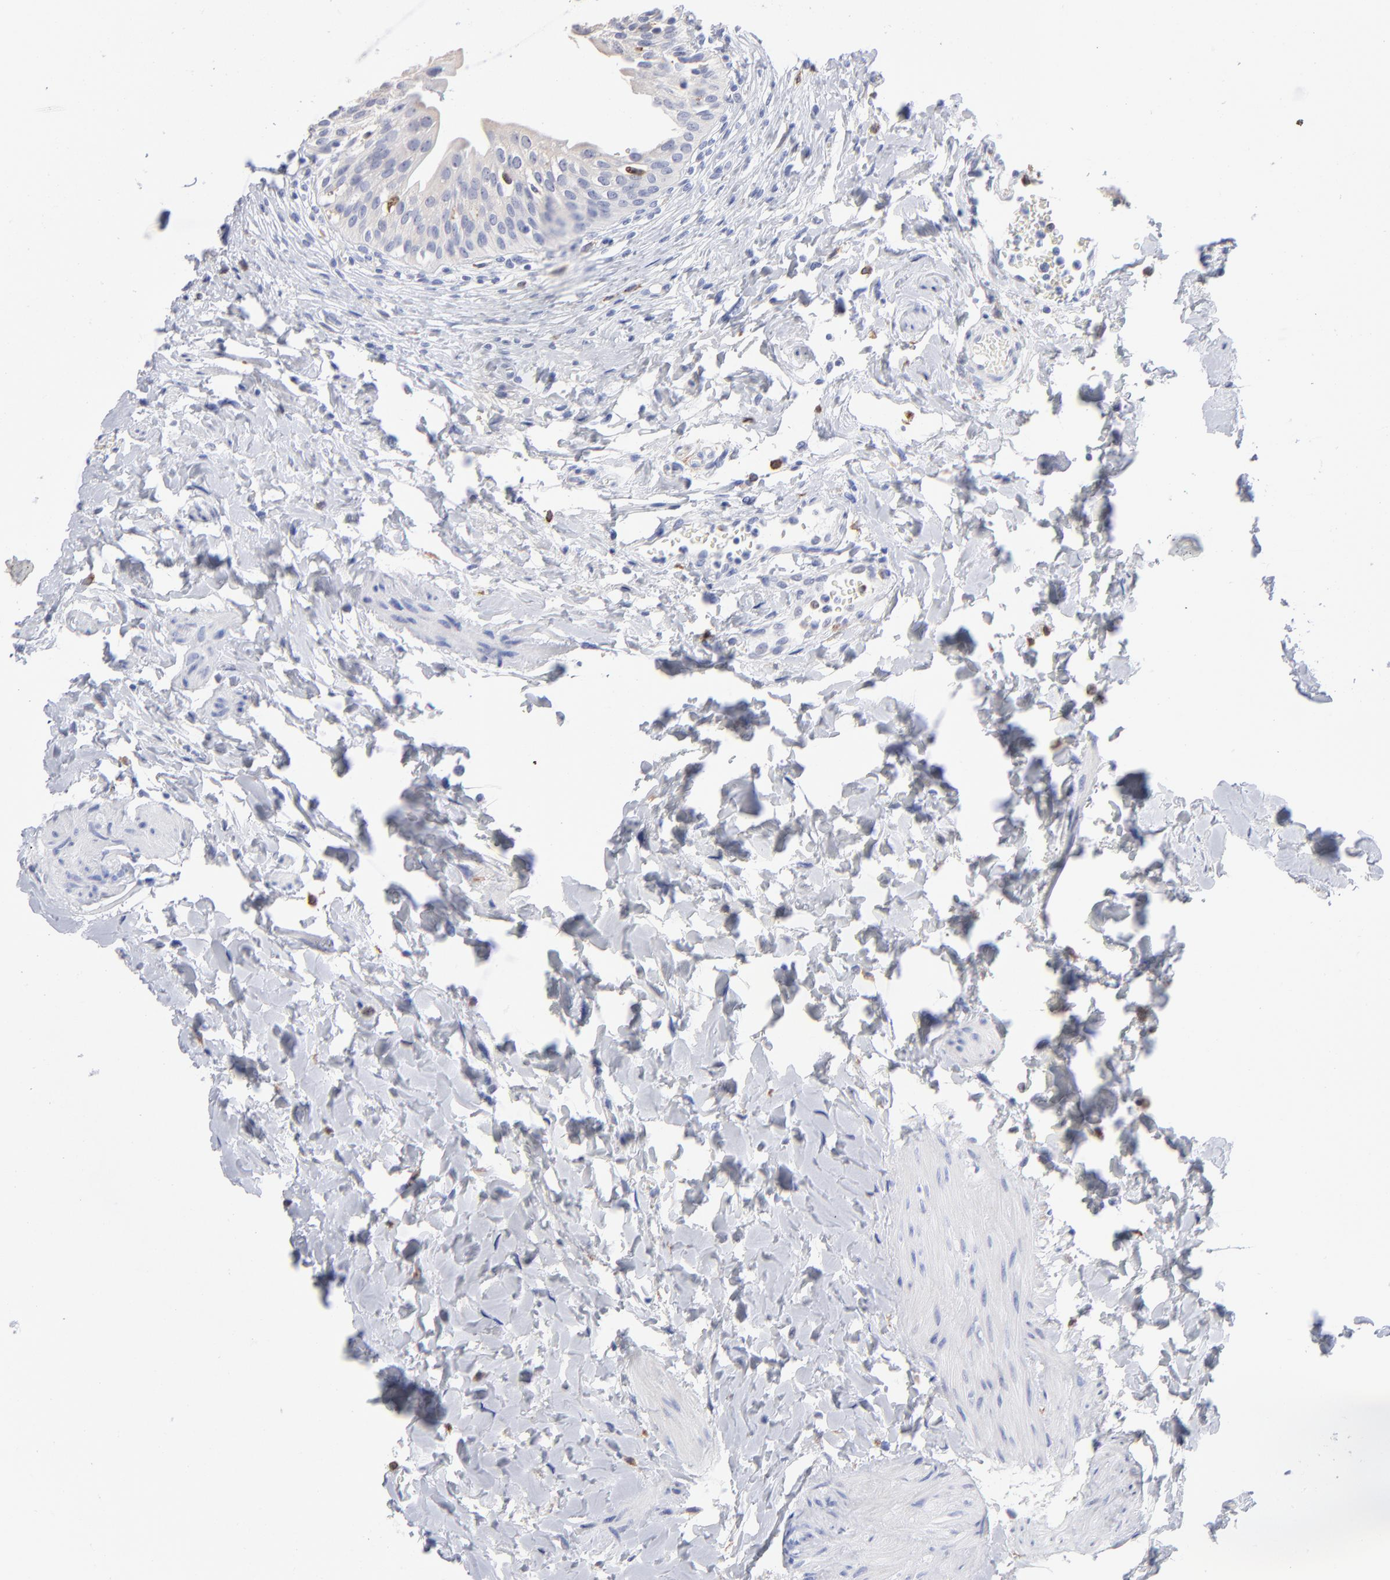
{"staining": {"intensity": "weak", "quantity": "<25%", "location": "cytoplasmic/membranous"}, "tissue": "urinary bladder", "cell_type": "Urothelial cells", "image_type": "normal", "snomed": [{"axis": "morphology", "description": "Normal tissue, NOS"}, {"axis": "topography", "description": "Urinary bladder"}], "caption": "This is a micrograph of immunohistochemistry (IHC) staining of unremarkable urinary bladder, which shows no positivity in urothelial cells.", "gene": "CD180", "patient": {"sex": "female", "age": 80}}